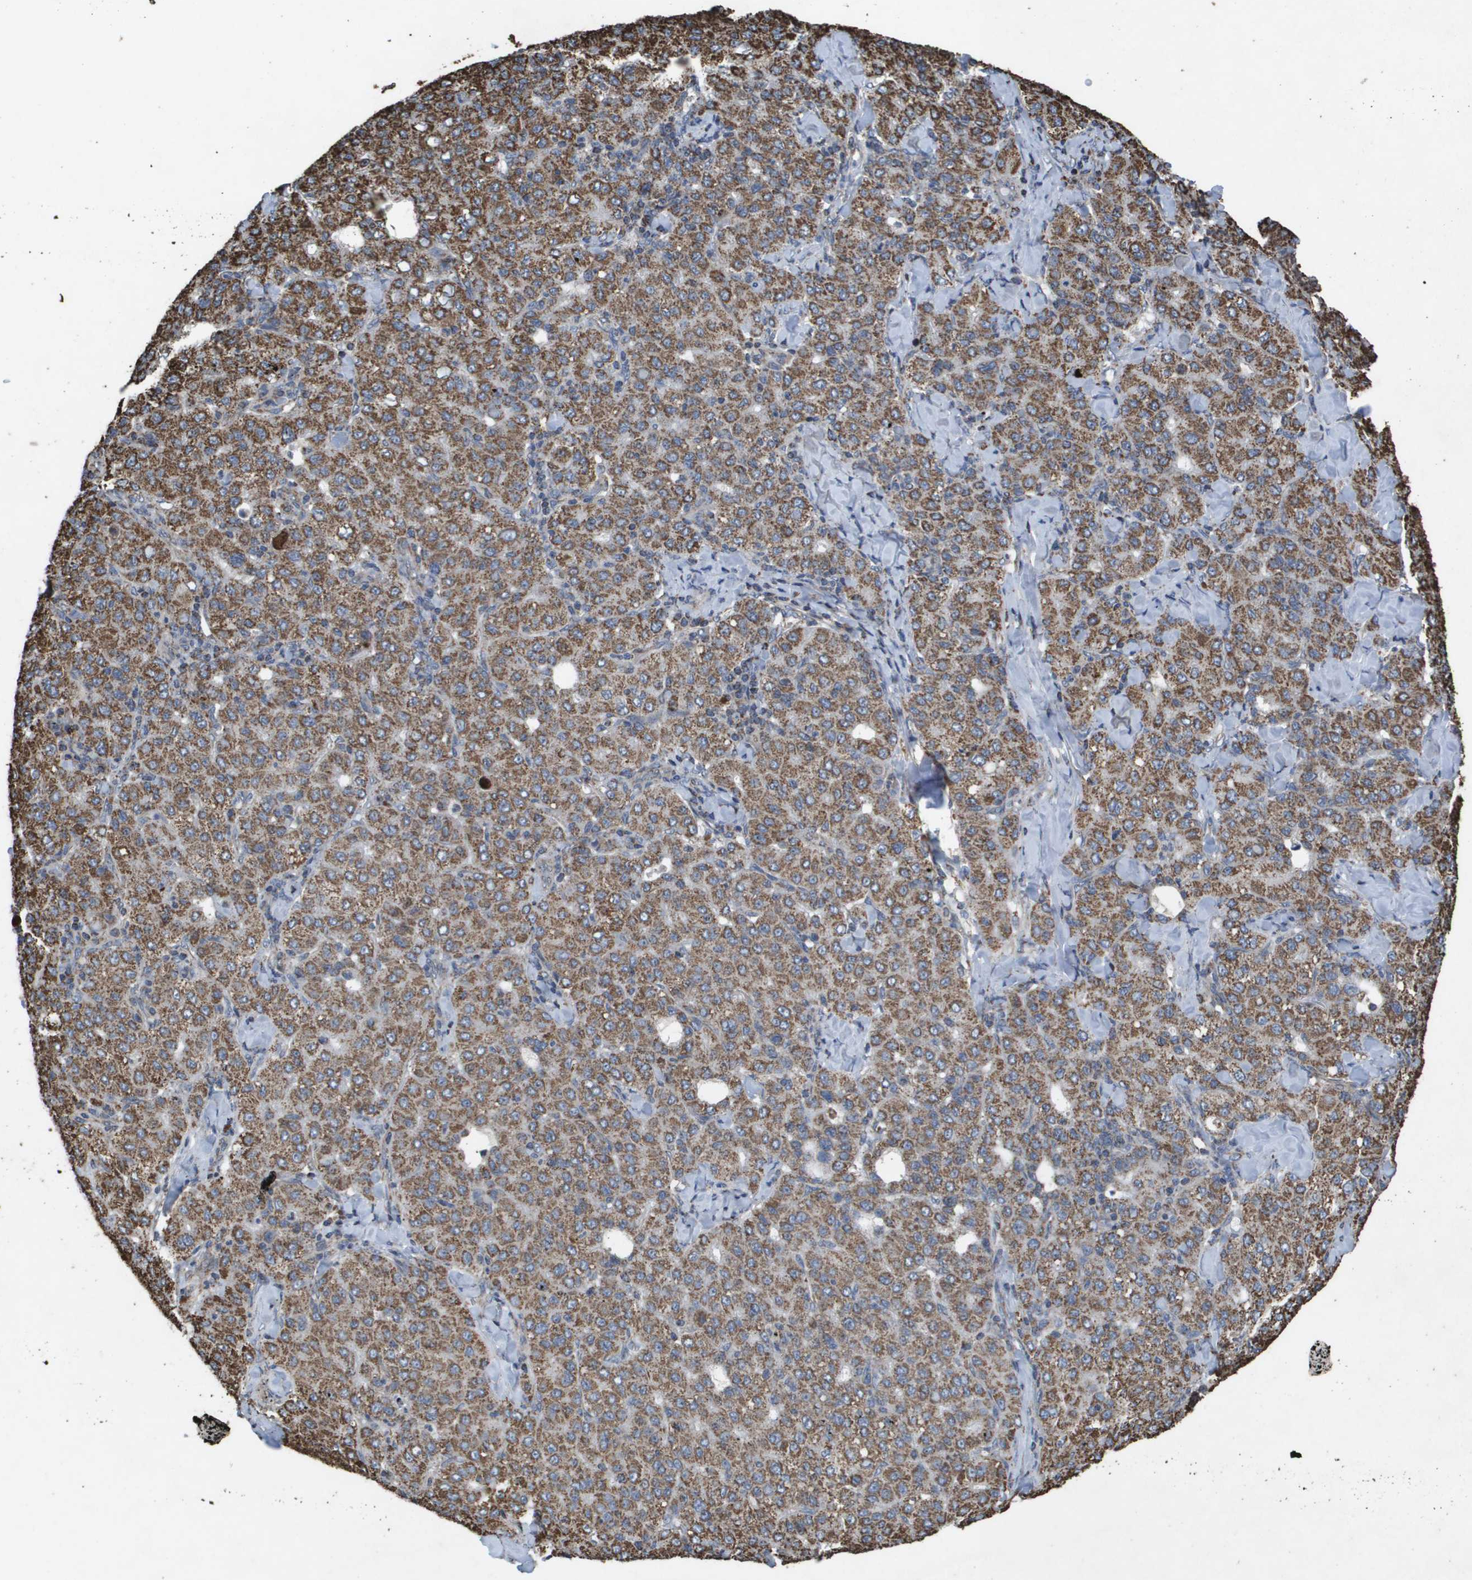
{"staining": {"intensity": "moderate", "quantity": ">75%", "location": "cytoplasmic/membranous"}, "tissue": "liver cancer", "cell_type": "Tumor cells", "image_type": "cancer", "snomed": [{"axis": "morphology", "description": "Carcinoma, Hepatocellular, NOS"}, {"axis": "topography", "description": "Liver"}], "caption": "Immunohistochemistry (DAB) staining of liver hepatocellular carcinoma shows moderate cytoplasmic/membranous protein expression in about >75% of tumor cells.", "gene": "HSPE1", "patient": {"sex": "male", "age": 65}}